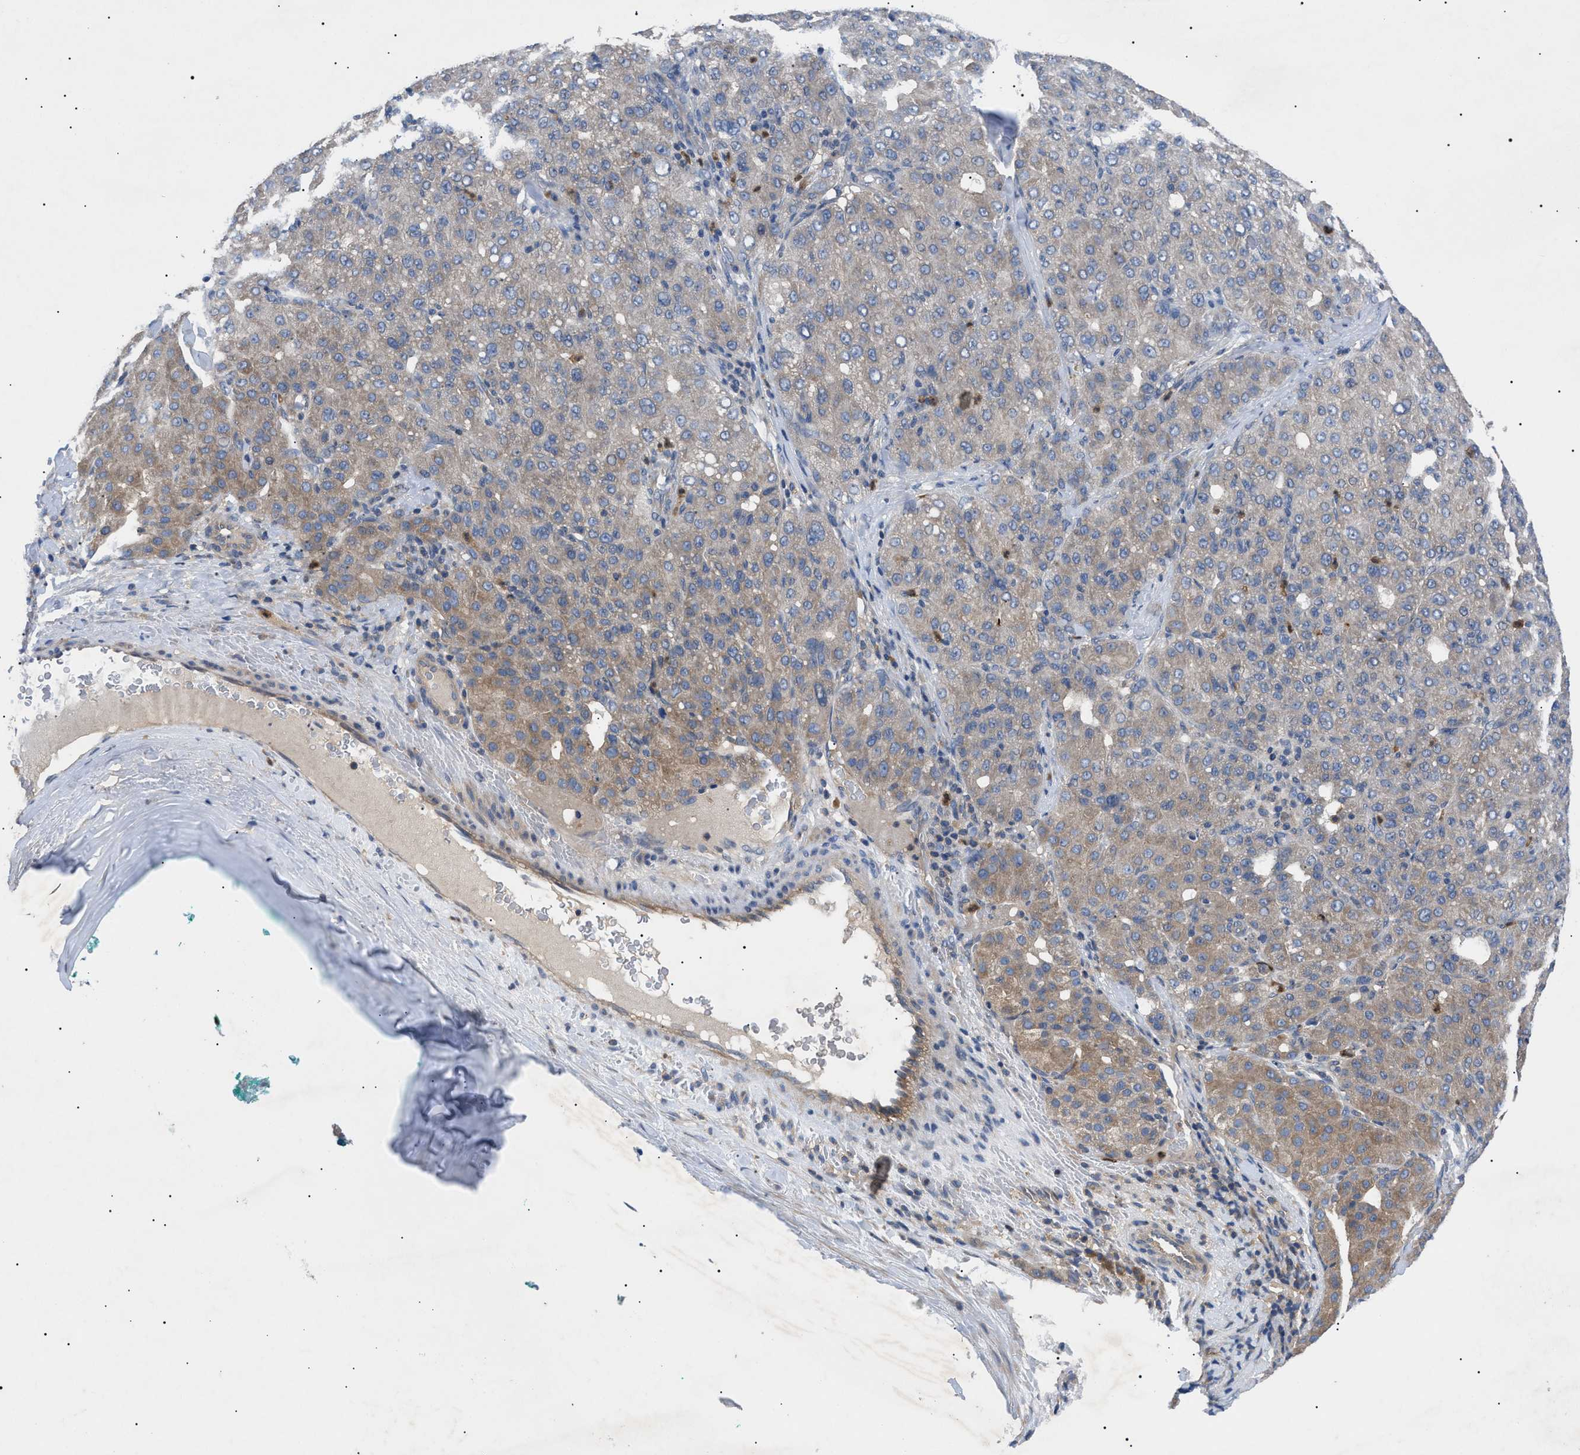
{"staining": {"intensity": "weak", "quantity": ">75%", "location": "cytoplasmic/membranous"}, "tissue": "liver cancer", "cell_type": "Tumor cells", "image_type": "cancer", "snomed": [{"axis": "morphology", "description": "Carcinoma, Hepatocellular, NOS"}, {"axis": "topography", "description": "Liver"}], "caption": "A high-resolution image shows immunohistochemistry staining of liver cancer, which displays weak cytoplasmic/membranous staining in about >75% of tumor cells.", "gene": "RIPK1", "patient": {"sex": "male", "age": 65}}